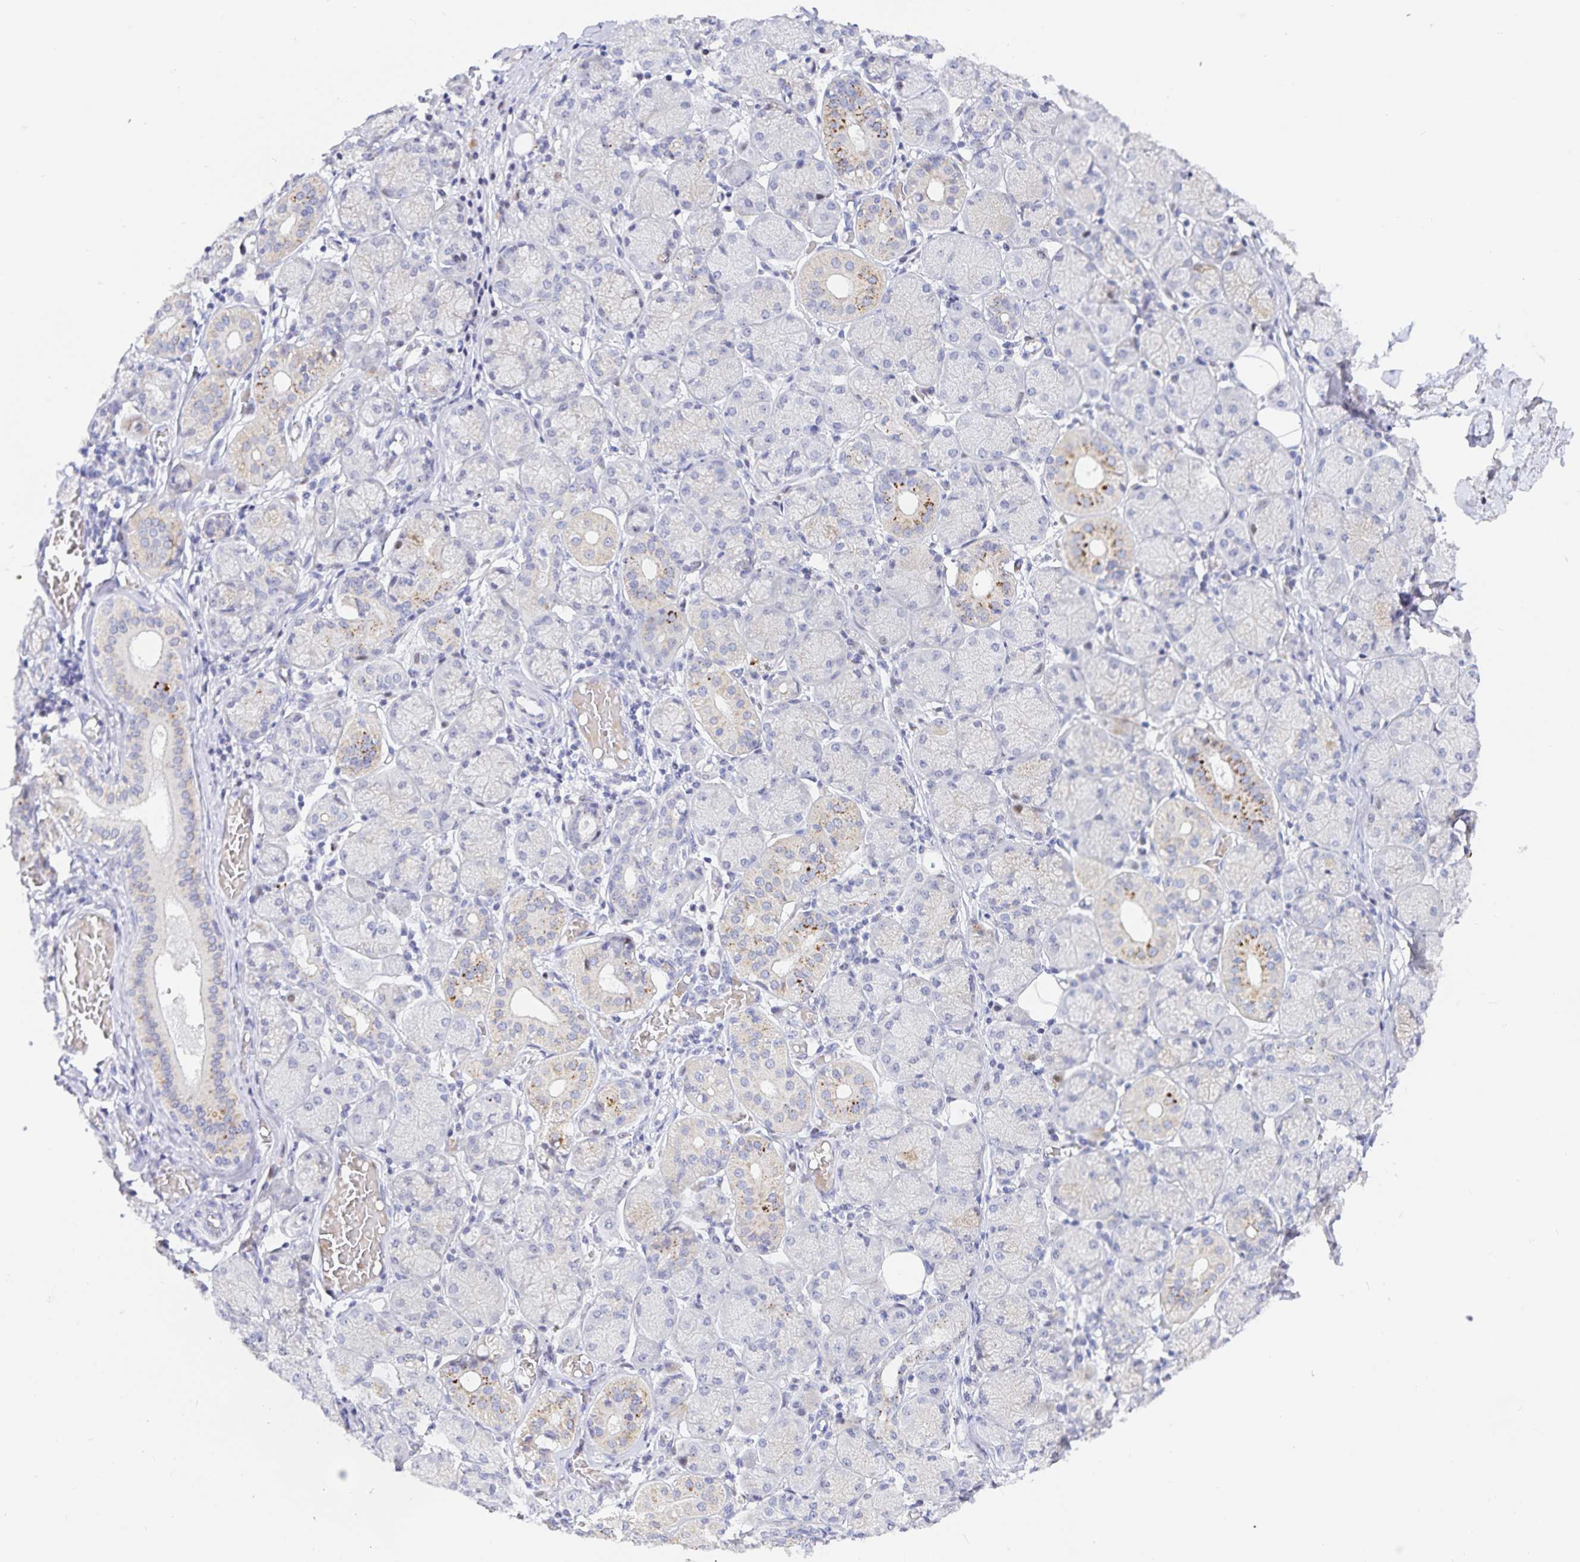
{"staining": {"intensity": "moderate", "quantity": "<25%", "location": "cytoplasmic/membranous"}, "tissue": "salivary gland", "cell_type": "Glandular cells", "image_type": "normal", "snomed": [{"axis": "morphology", "description": "Normal tissue, NOS"}, {"axis": "topography", "description": "Salivary gland"}], "caption": "Immunohistochemical staining of unremarkable human salivary gland displays moderate cytoplasmic/membranous protein staining in approximately <25% of glandular cells.", "gene": "KBTBD13", "patient": {"sex": "female", "age": 24}}